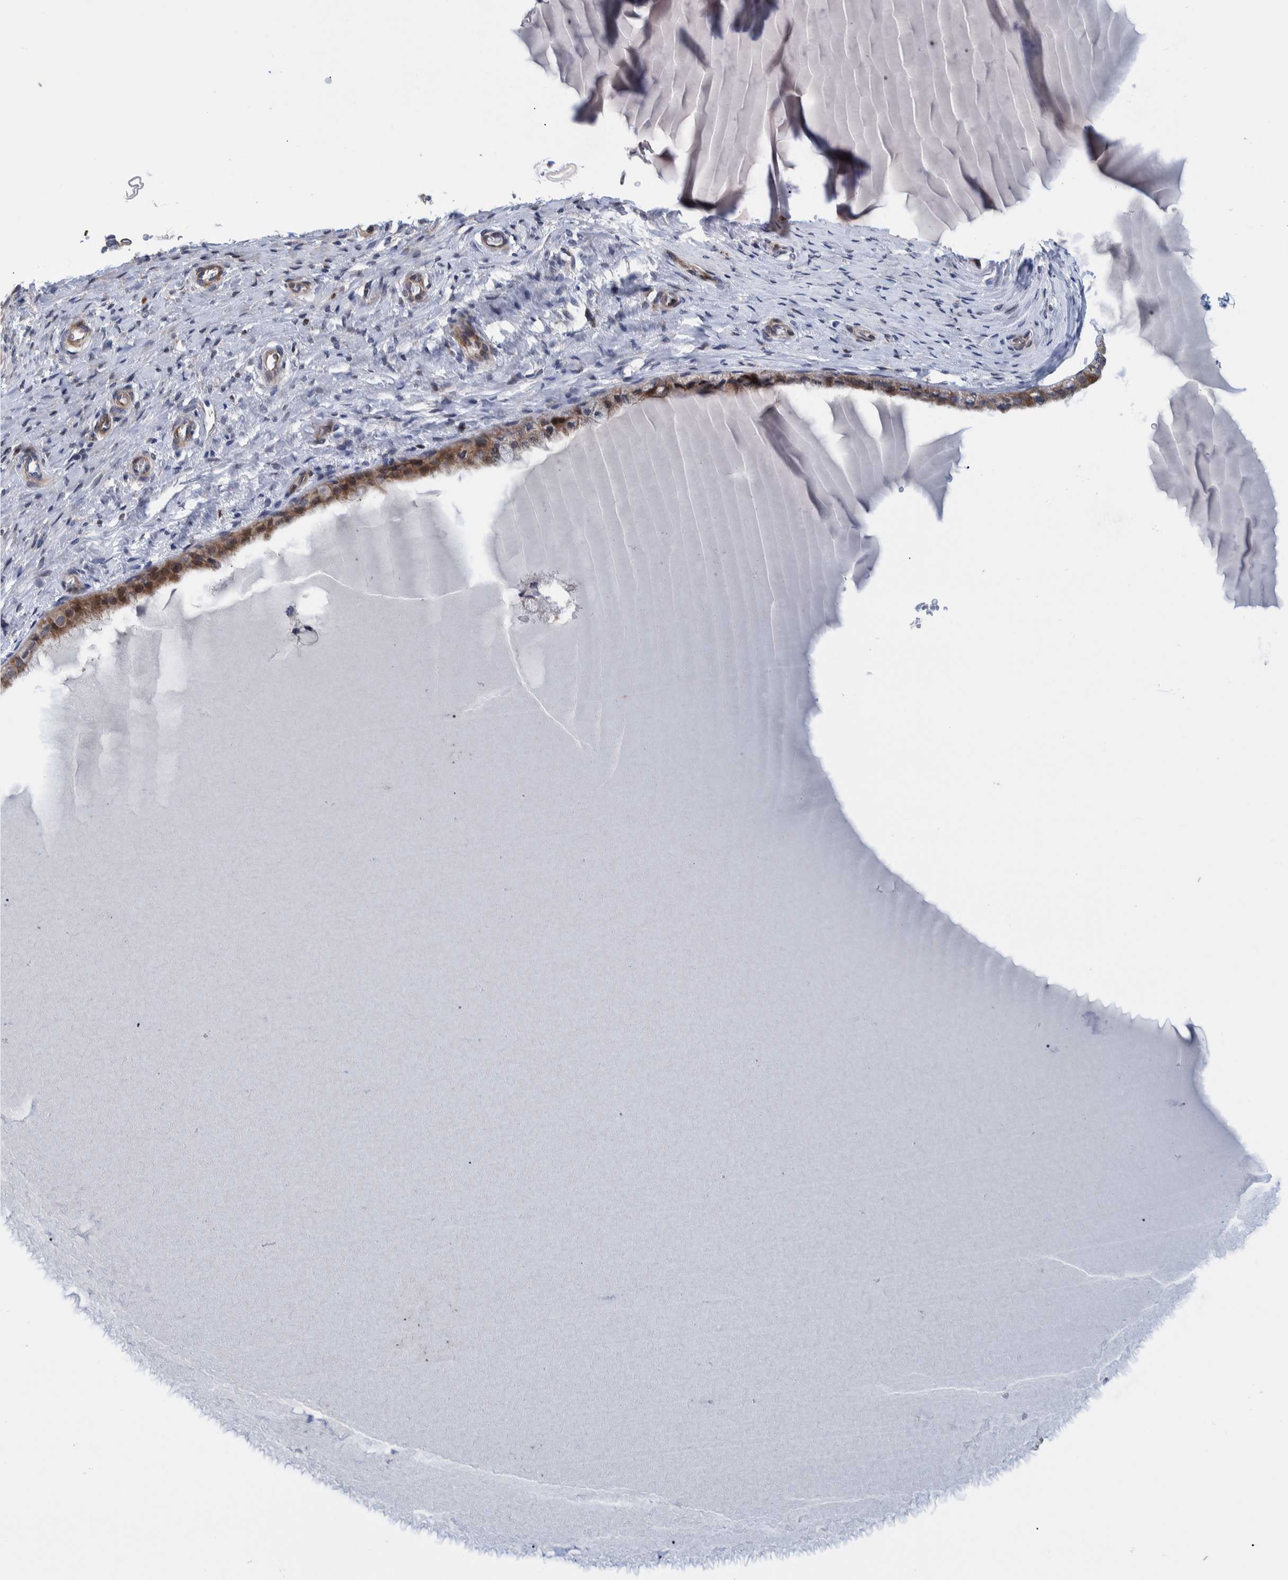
{"staining": {"intensity": "moderate", "quantity": ">75%", "location": "cytoplasmic/membranous"}, "tissue": "cervix", "cell_type": "Glandular cells", "image_type": "normal", "snomed": [{"axis": "morphology", "description": "Normal tissue, NOS"}, {"axis": "topography", "description": "Cervix"}], "caption": "Cervix stained with immunohistochemistry reveals moderate cytoplasmic/membranous expression in about >75% of glandular cells.", "gene": "MKS1", "patient": {"sex": "female", "age": 55}}